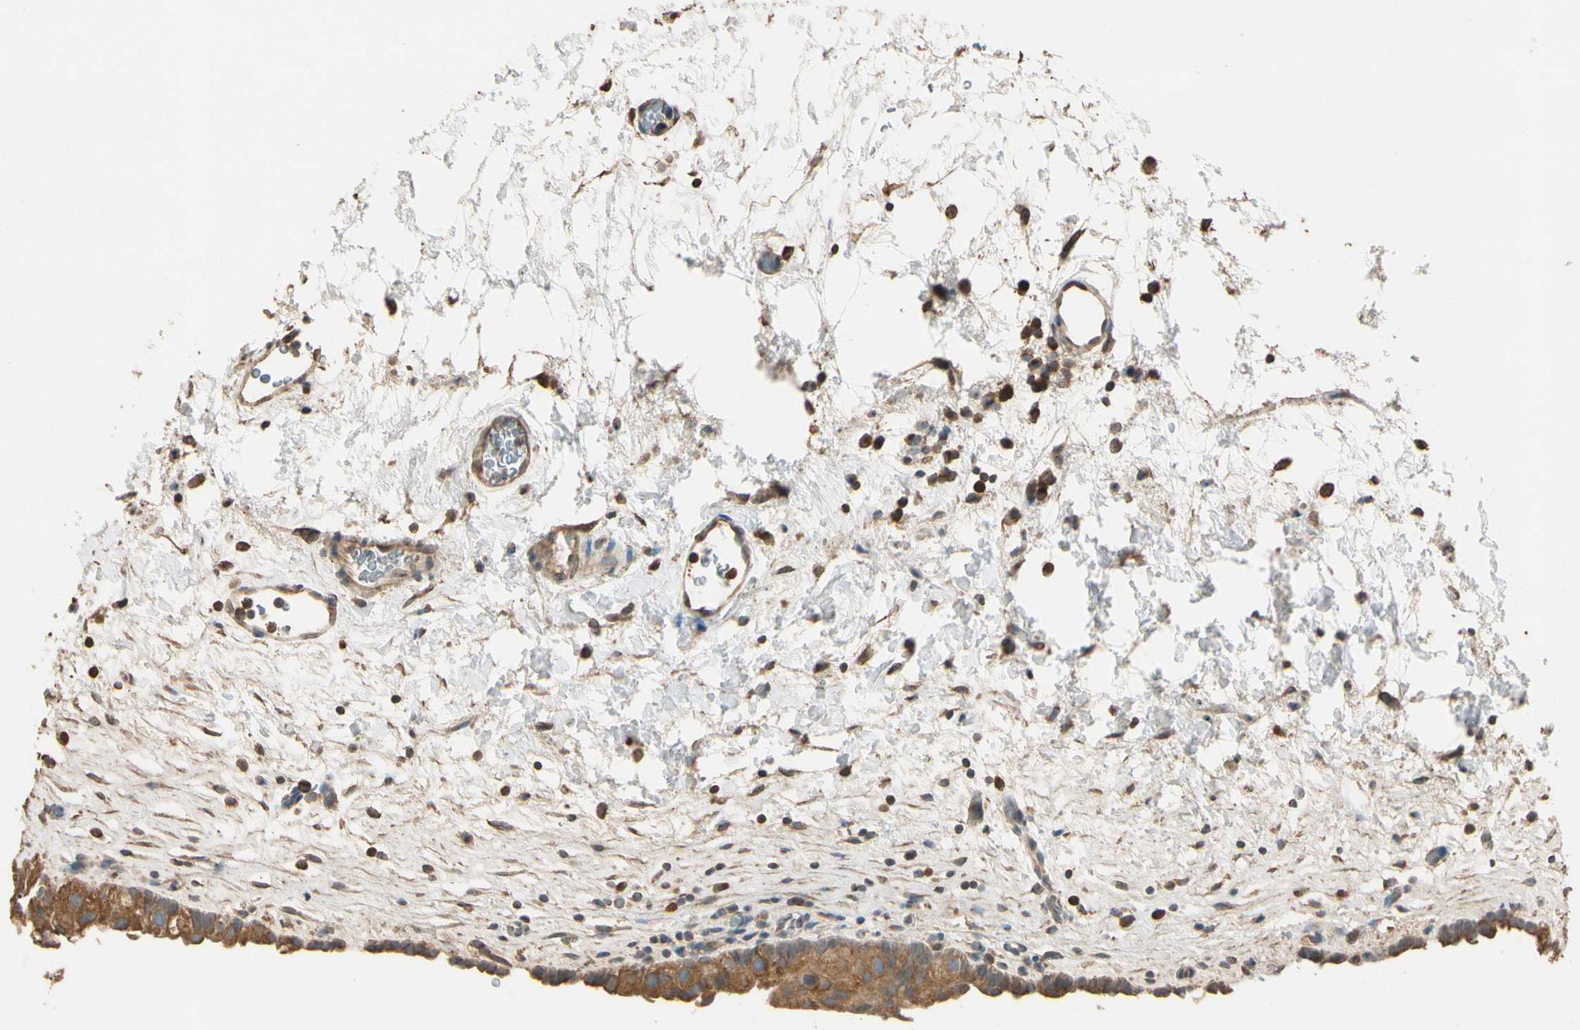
{"staining": {"intensity": "moderate", "quantity": ">75%", "location": "cytoplasmic/membranous"}, "tissue": "urinary bladder", "cell_type": "Urothelial cells", "image_type": "normal", "snomed": [{"axis": "morphology", "description": "Normal tissue, NOS"}, {"axis": "topography", "description": "Urinary bladder"}], "caption": "DAB immunohistochemical staining of normal human urinary bladder reveals moderate cytoplasmic/membranous protein positivity in approximately >75% of urothelial cells.", "gene": "STX18", "patient": {"sex": "female", "age": 64}}